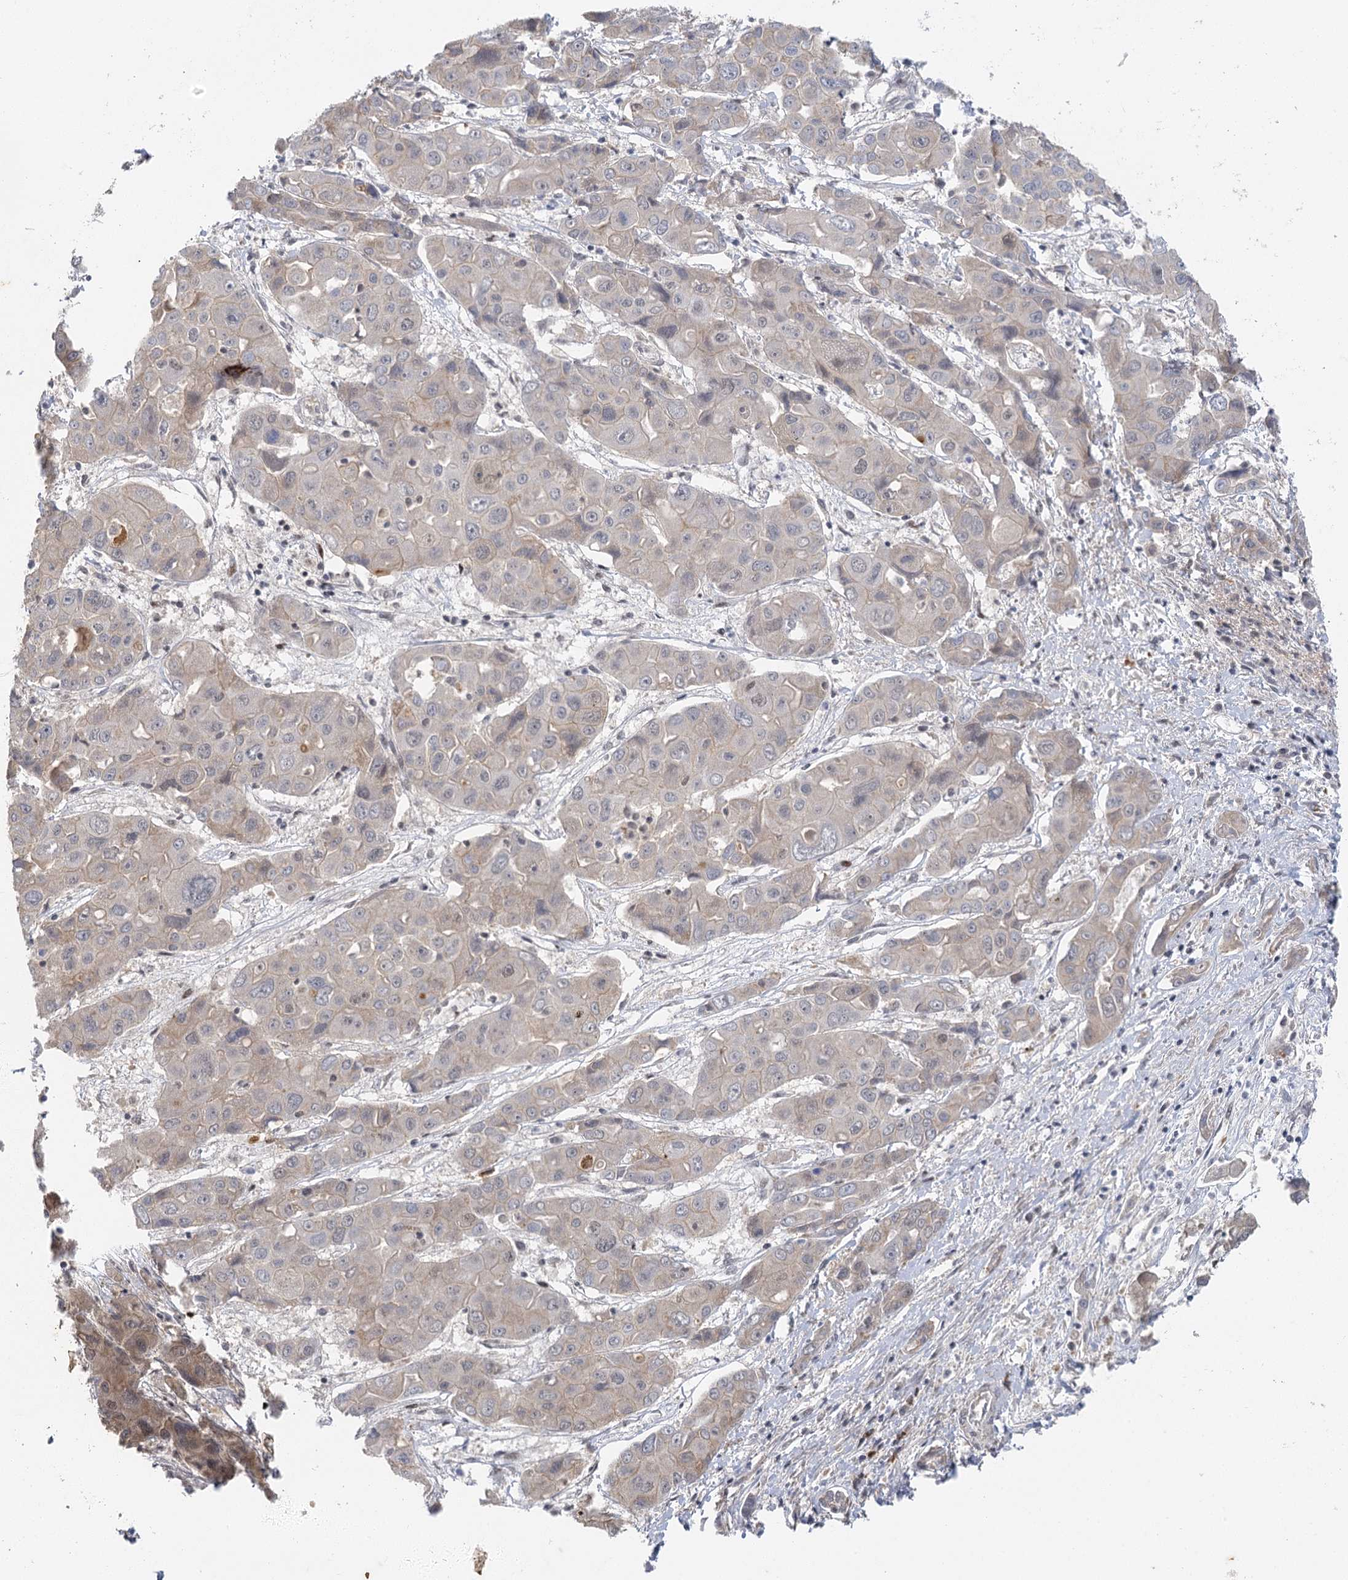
{"staining": {"intensity": "negative", "quantity": "none", "location": "none"}, "tissue": "liver cancer", "cell_type": "Tumor cells", "image_type": "cancer", "snomed": [{"axis": "morphology", "description": "Cholangiocarcinoma"}, {"axis": "topography", "description": "Liver"}], "caption": "A histopathology image of liver cholangiocarcinoma stained for a protein displays no brown staining in tumor cells.", "gene": "IL11RA", "patient": {"sex": "male", "age": 67}}